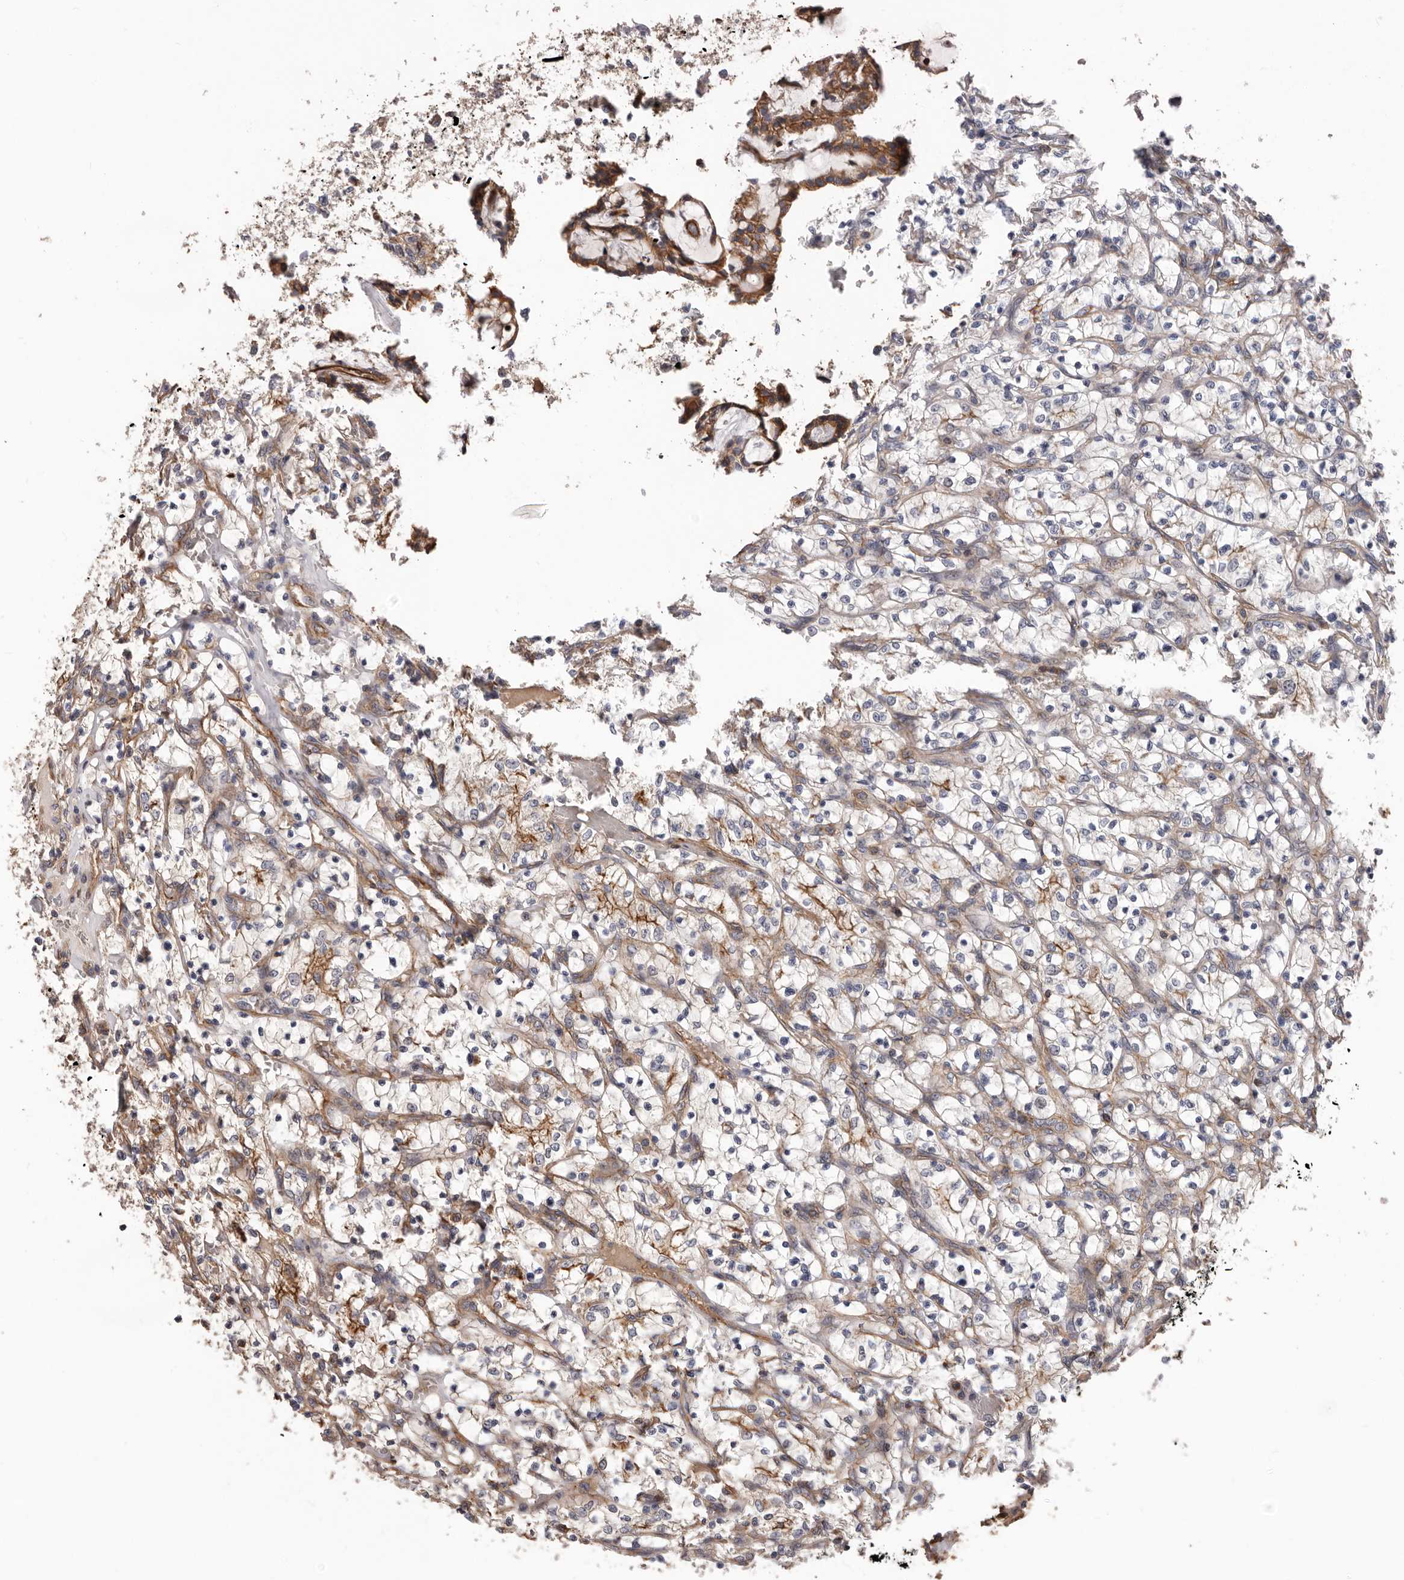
{"staining": {"intensity": "moderate", "quantity": ">75%", "location": "cytoplasmic/membranous"}, "tissue": "renal cancer", "cell_type": "Tumor cells", "image_type": "cancer", "snomed": [{"axis": "morphology", "description": "Adenocarcinoma, NOS"}, {"axis": "topography", "description": "Kidney"}], "caption": "High-power microscopy captured an IHC histopathology image of renal cancer, revealing moderate cytoplasmic/membranous expression in approximately >75% of tumor cells.", "gene": "PNRC2", "patient": {"sex": "female", "age": 69}}